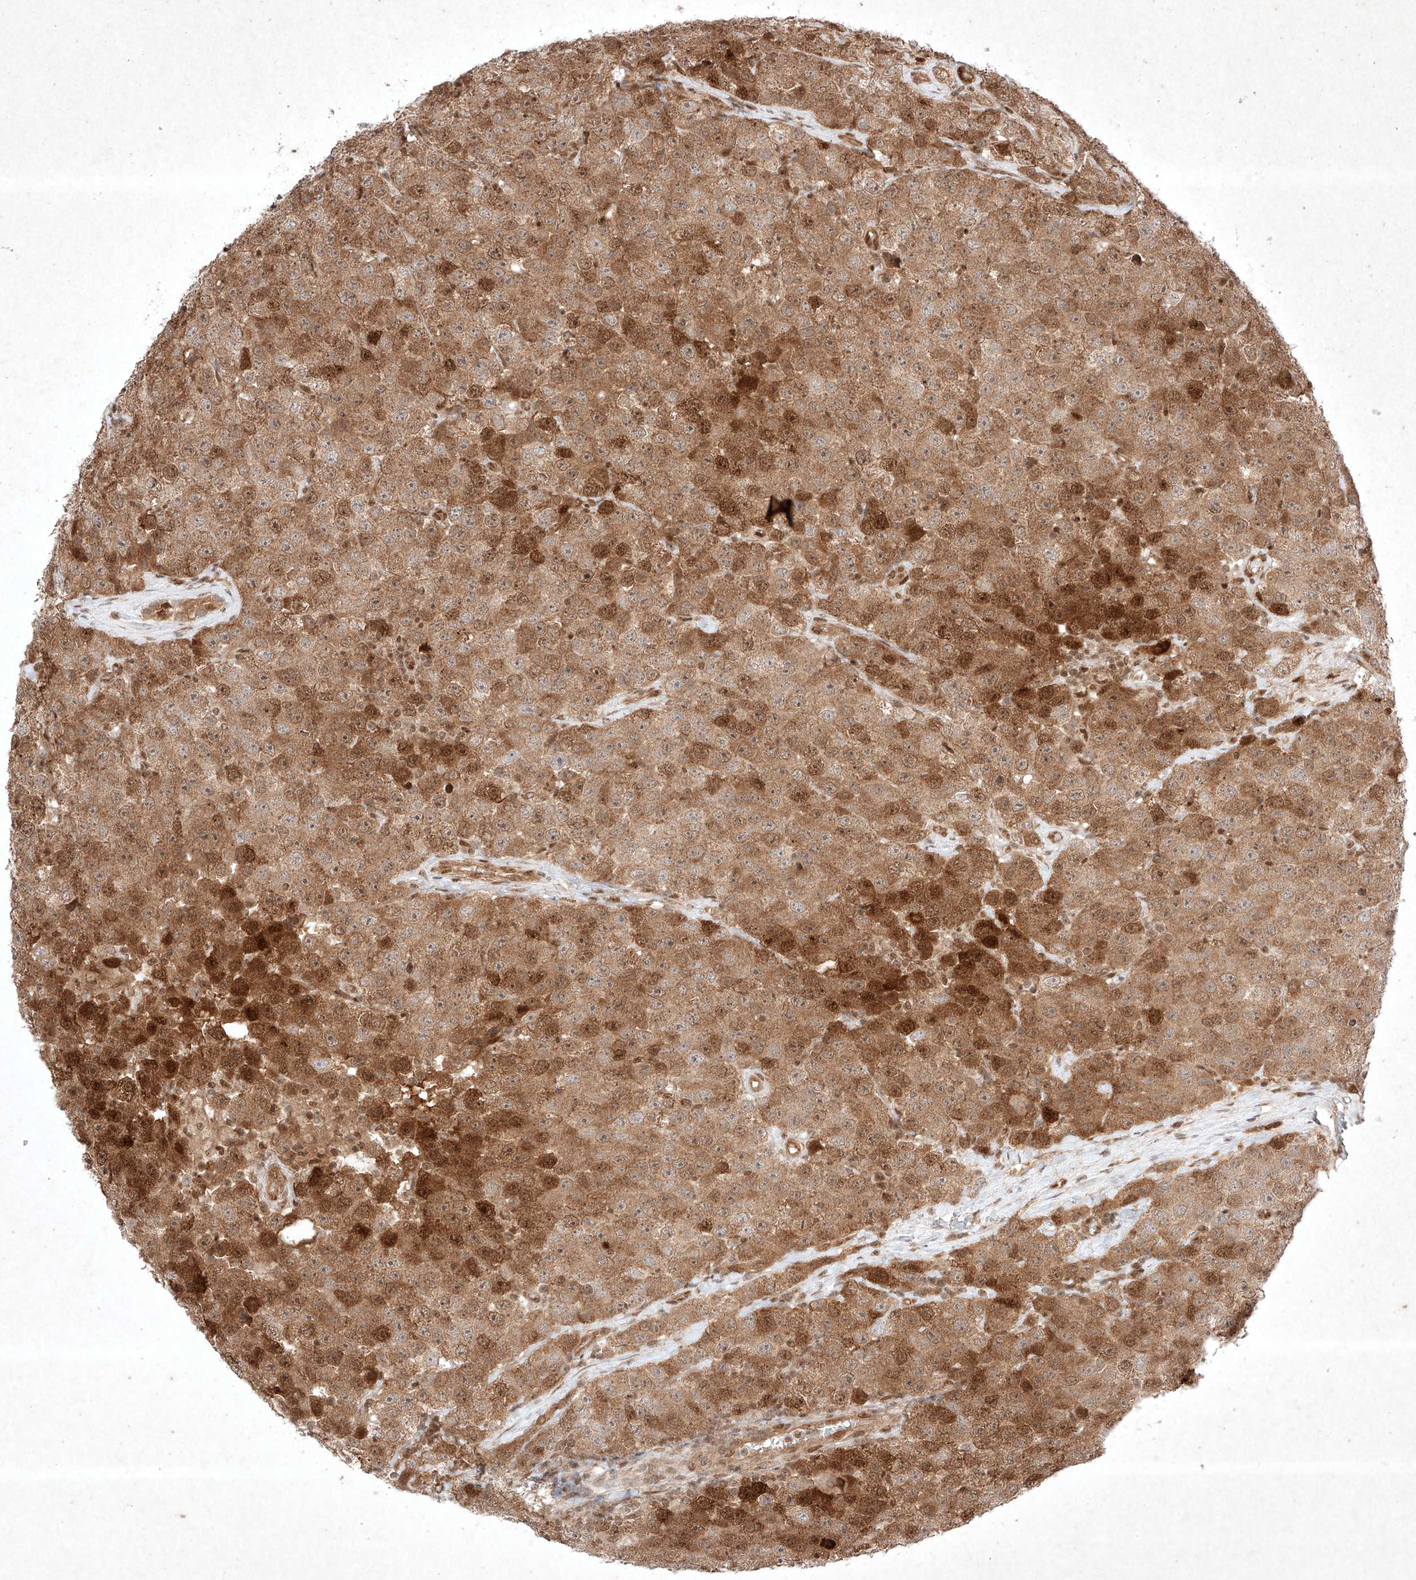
{"staining": {"intensity": "moderate", "quantity": ">75%", "location": "cytoplasmic/membranous,nuclear"}, "tissue": "testis cancer", "cell_type": "Tumor cells", "image_type": "cancer", "snomed": [{"axis": "morphology", "description": "Seminoma, NOS"}, {"axis": "topography", "description": "Testis"}], "caption": "A brown stain shows moderate cytoplasmic/membranous and nuclear positivity of a protein in testis cancer tumor cells.", "gene": "RNF31", "patient": {"sex": "male", "age": 28}}